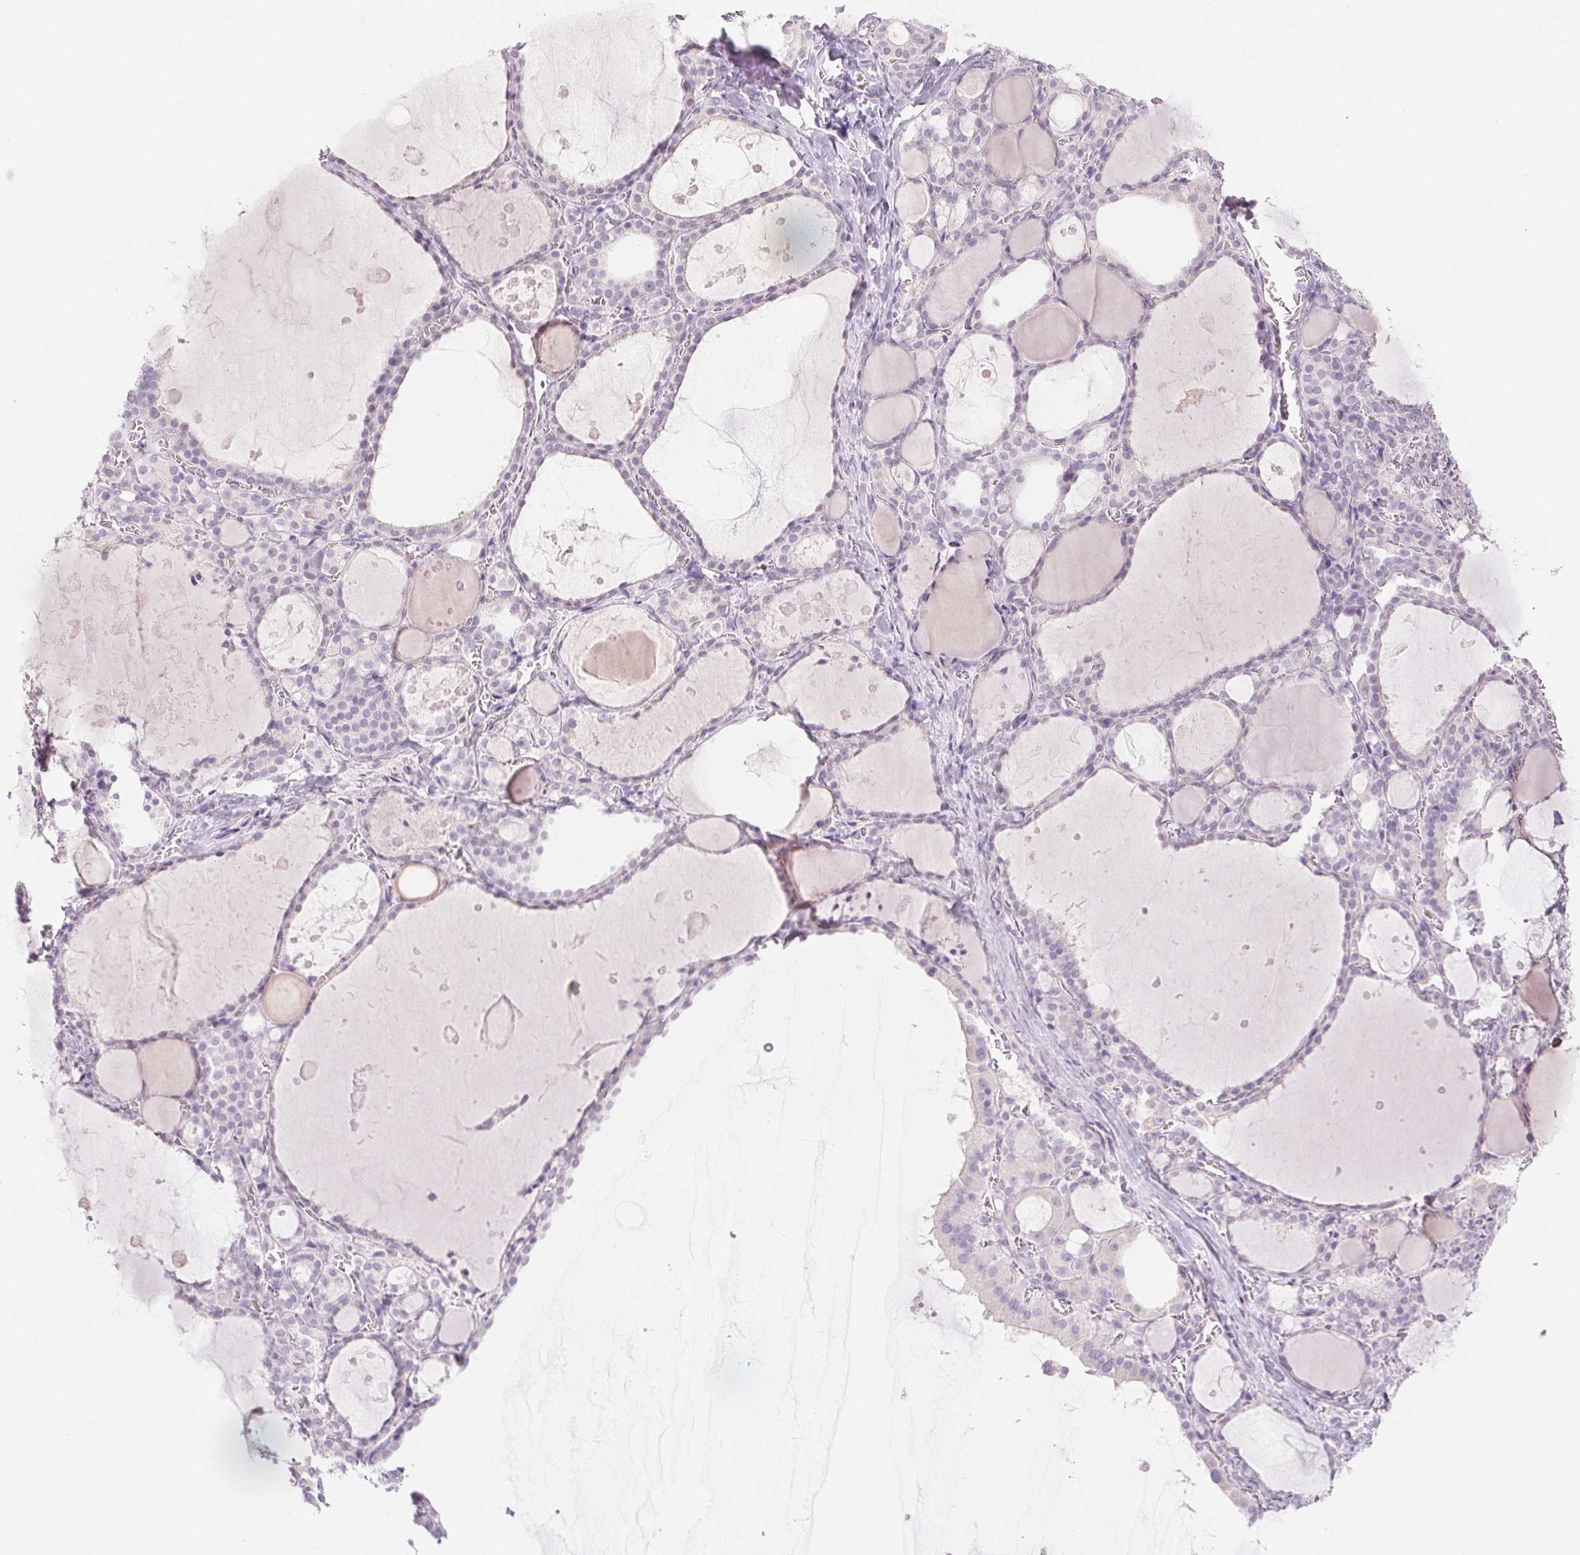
{"staining": {"intensity": "negative", "quantity": "none", "location": "none"}, "tissue": "thyroid gland", "cell_type": "Glandular cells", "image_type": "normal", "snomed": [{"axis": "morphology", "description": "Normal tissue, NOS"}, {"axis": "topography", "description": "Thyroid gland"}], "caption": "Immunohistochemical staining of unremarkable thyroid gland shows no significant staining in glandular cells.", "gene": "PI3", "patient": {"sex": "male", "age": 56}}